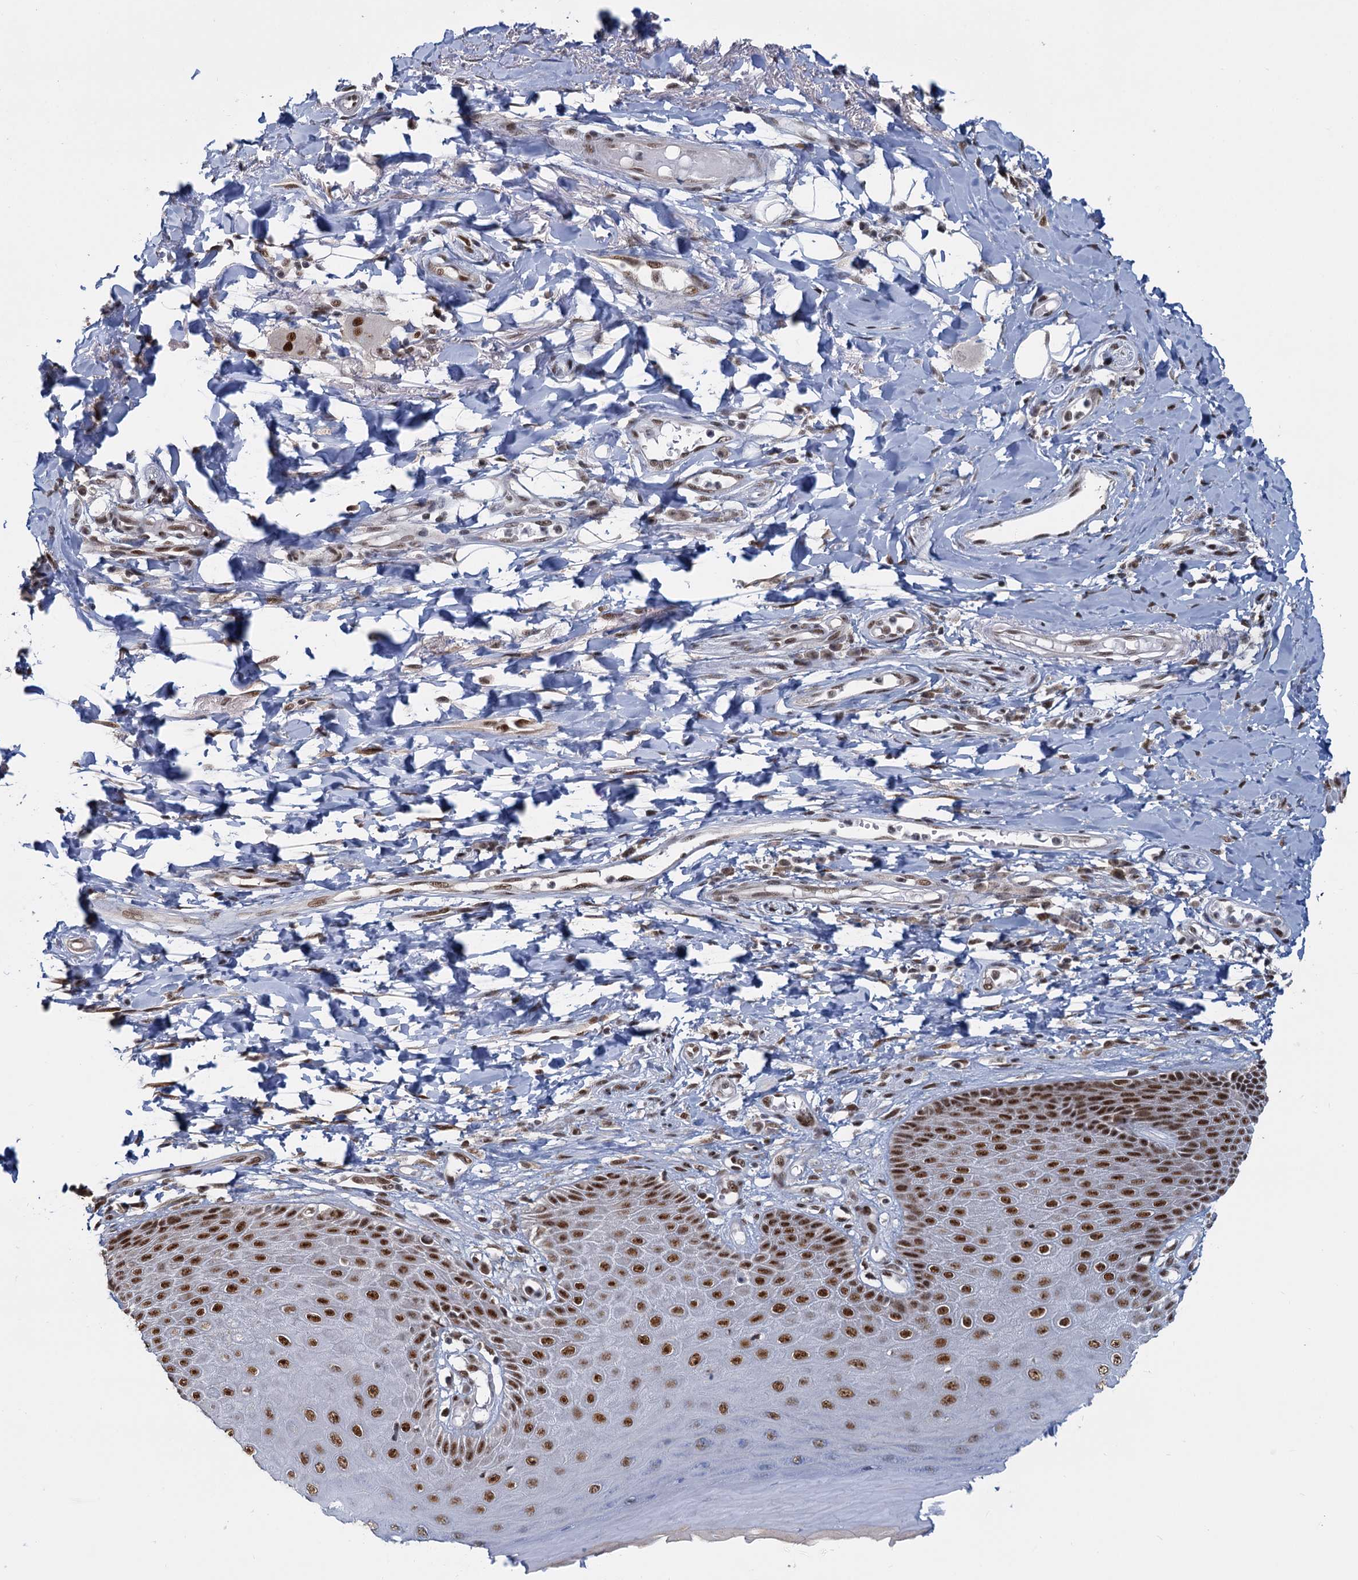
{"staining": {"intensity": "moderate", "quantity": ">75%", "location": "nuclear"}, "tissue": "skin", "cell_type": "Epidermal cells", "image_type": "normal", "snomed": [{"axis": "morphology", "description": "Normal tissue, NOS"}, {"axis": "topography", "description": "Anal"}], "caption": "Unremarkable skin displays moderate nuclear positivity in about >75% of epidermal cells.", "gene": "WBP4", "patient": {"sex": "male", "age": 78}}